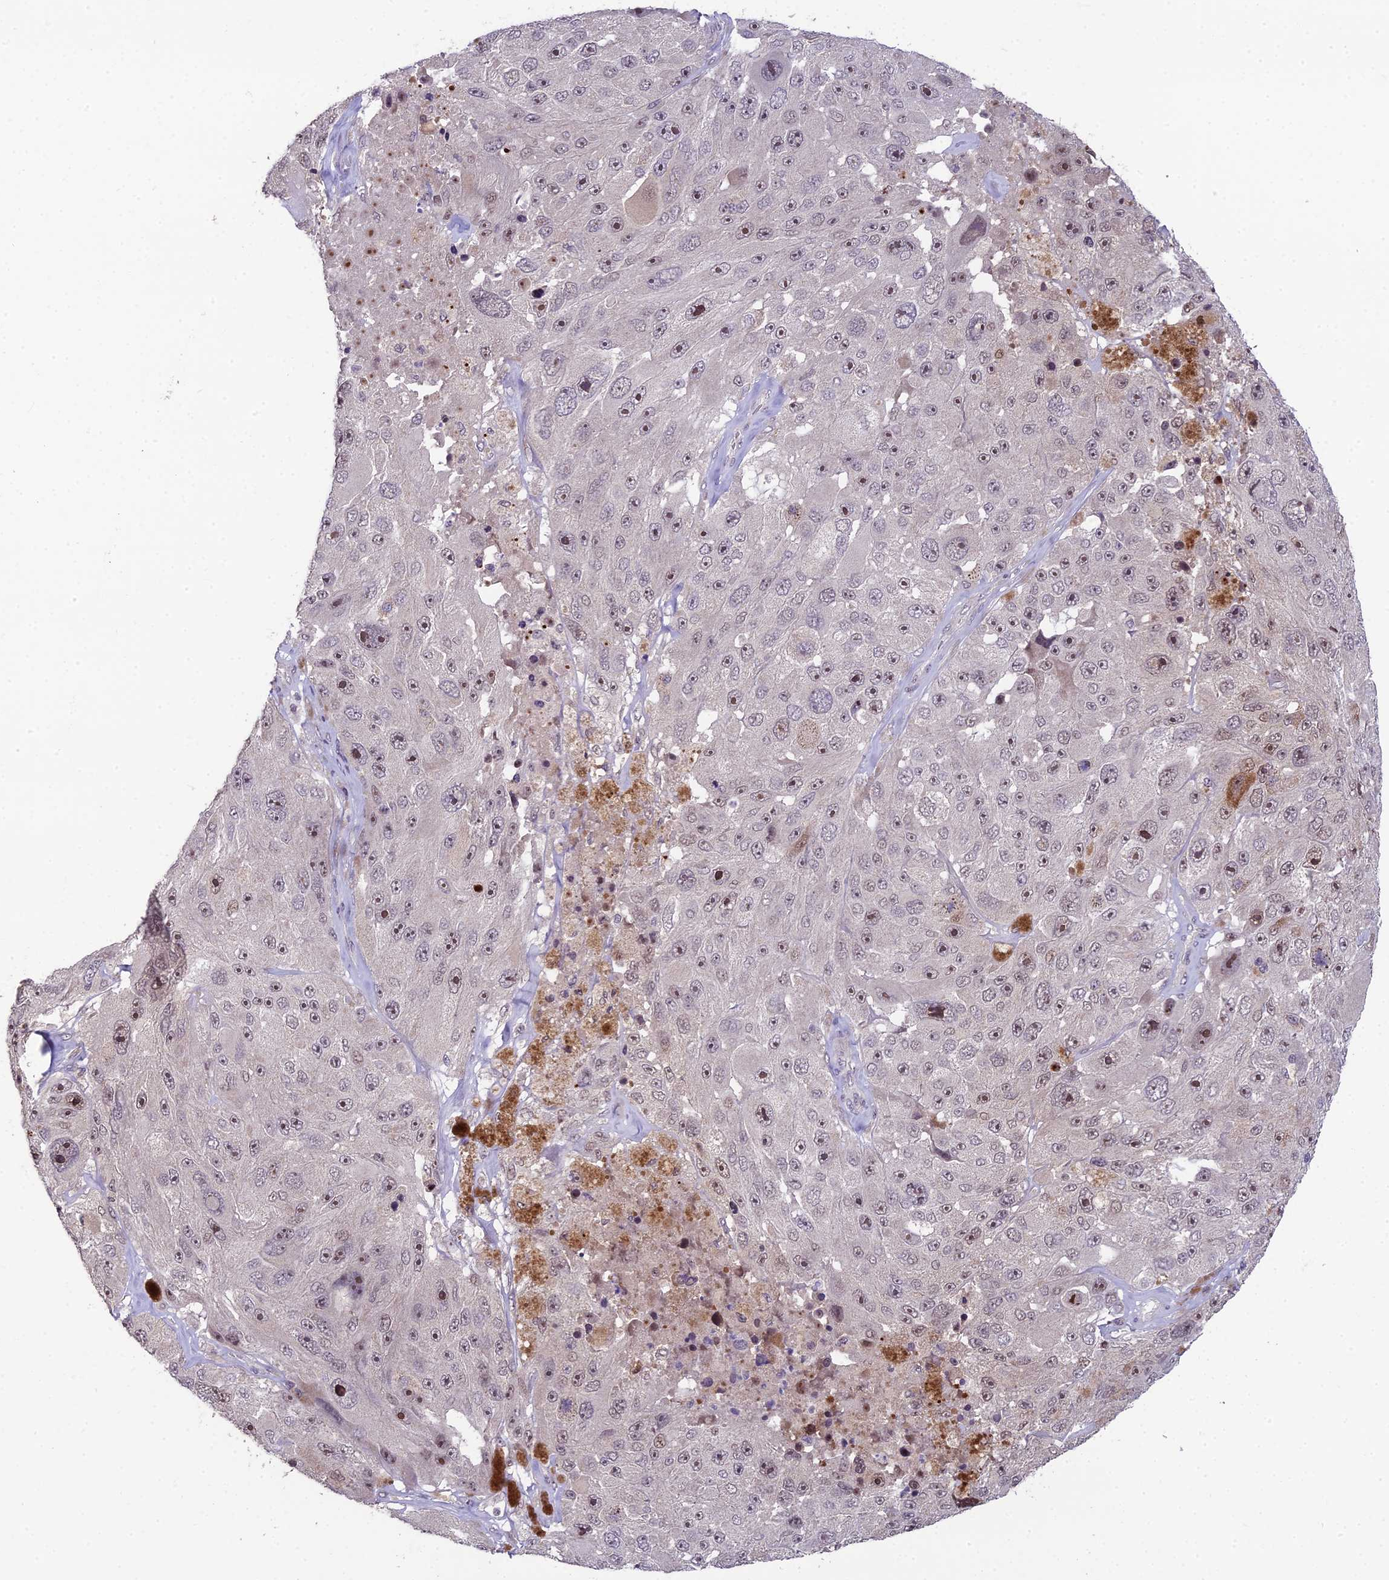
{"staining": {"intensity": "moderate", "quantity": ">75%", "location": "nuclear"}, "tissue": "melanoma", "cell_type": "Tumor cells", "image_type": "cancer", "snomed": [{"axis": "morphology", "description": "Malignant melanoma, Metastatic site"}, {"axis": "topography", "description": "Lymph node"}], "caption": "Immunohistochemical staining of human malignant melanoma (metastatic site) exhibits medium levels of moderate nuclear protein positivity in about >75% of tumor cells.", "gene": "ZNF333", "patient": {"sex": "male", "age": 62}}